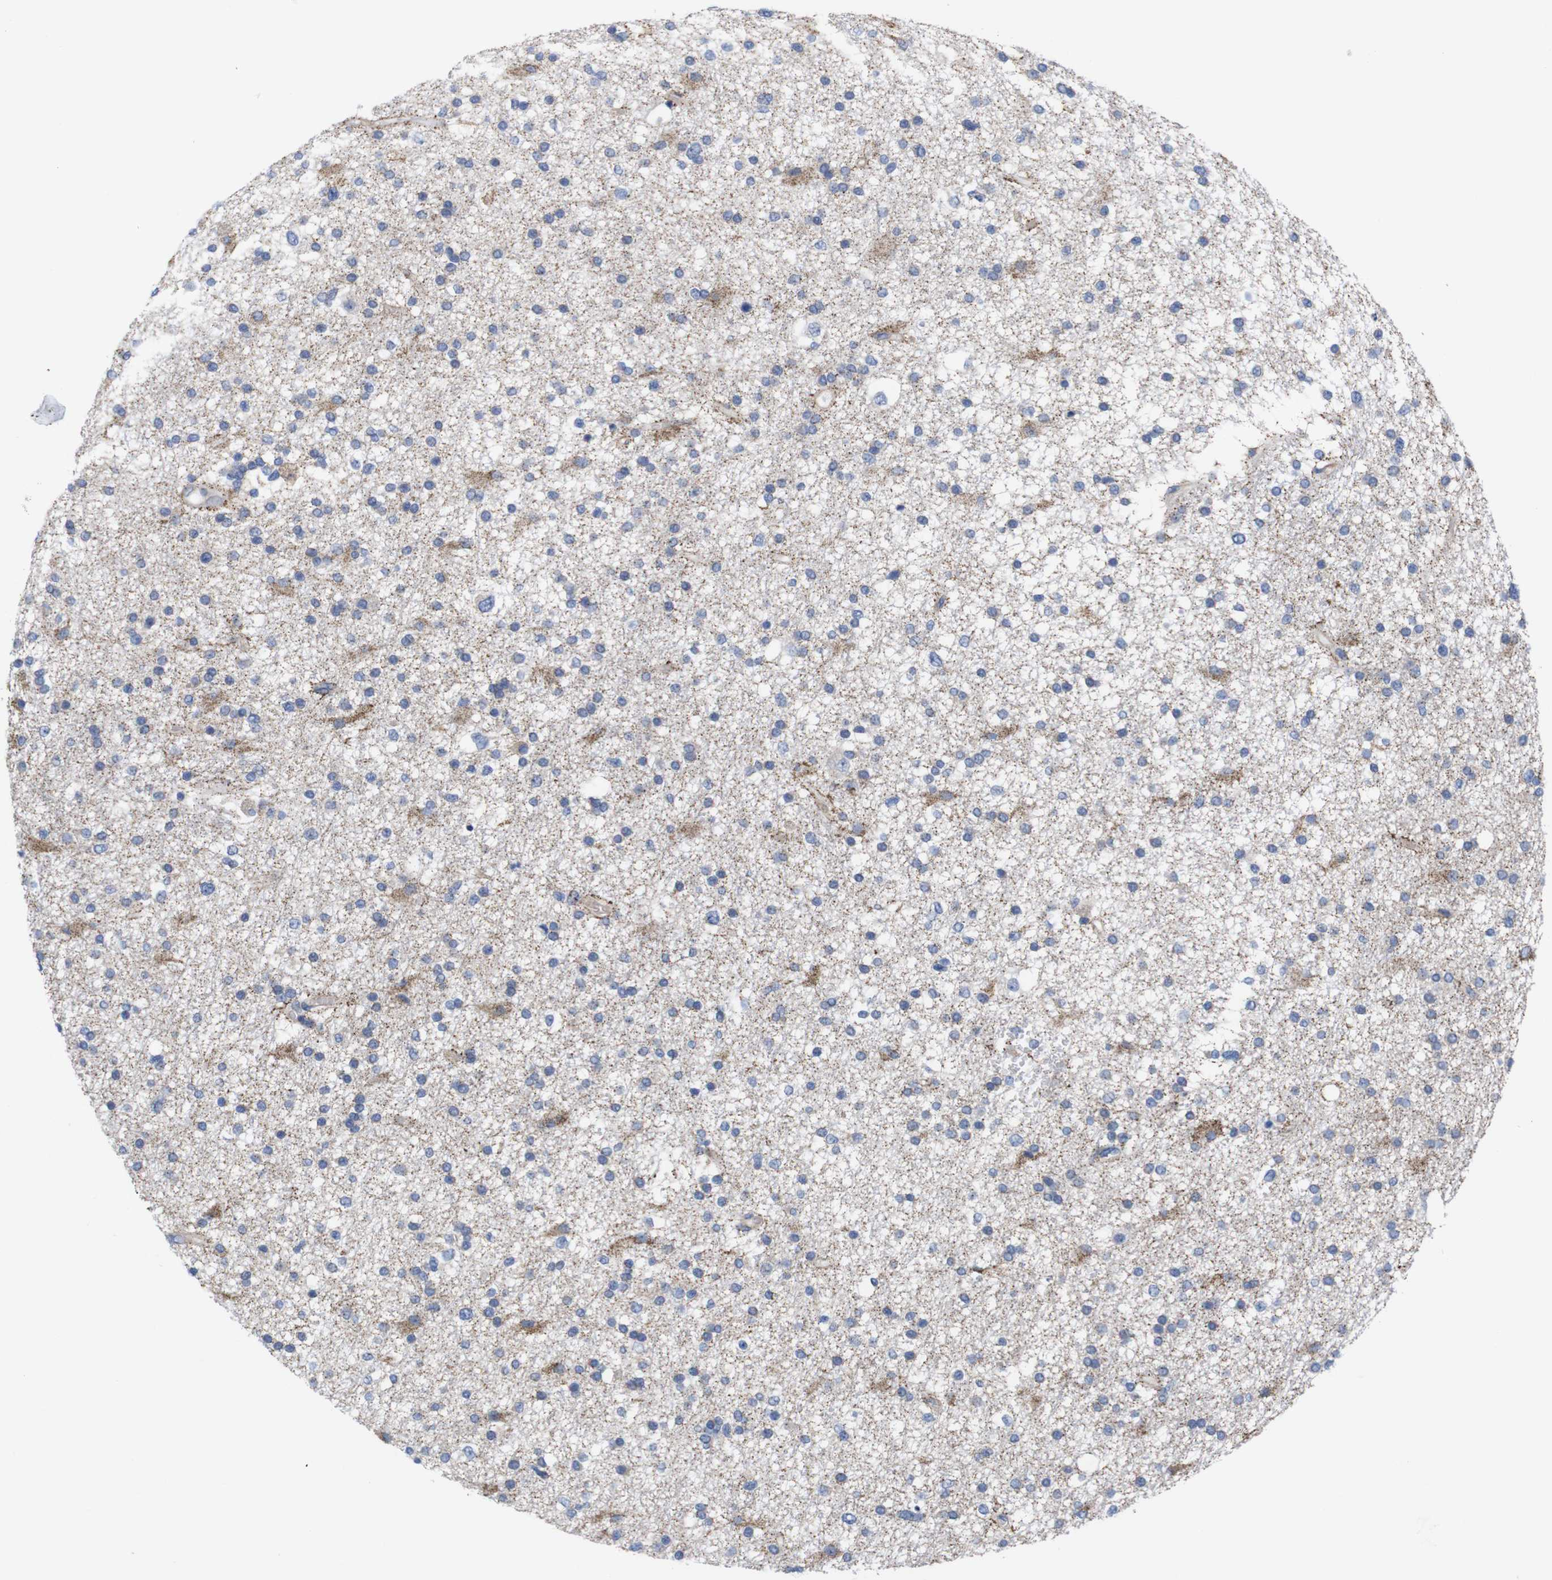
{"staining": {"intensity": "moderate", "quantity": "<25%", "location": "cytoplasmic/membranous"}, "tissue": "glioma", "cell_type": "Tumor cells", "image_type": "cancer", "snomed": [{"axis": "morphology", "description": "Glioma, malignant, High grade"}, {"axis": "topography", "description": "Brain"}], "caption": "Immunohistochemical staining of human glioma demonstrates moderate cytoplasmic/membranous protein positivity in approximately <25% of tumor cells.", "gene": "USH1C", "patient": {"sex": "male", "age": 33}}